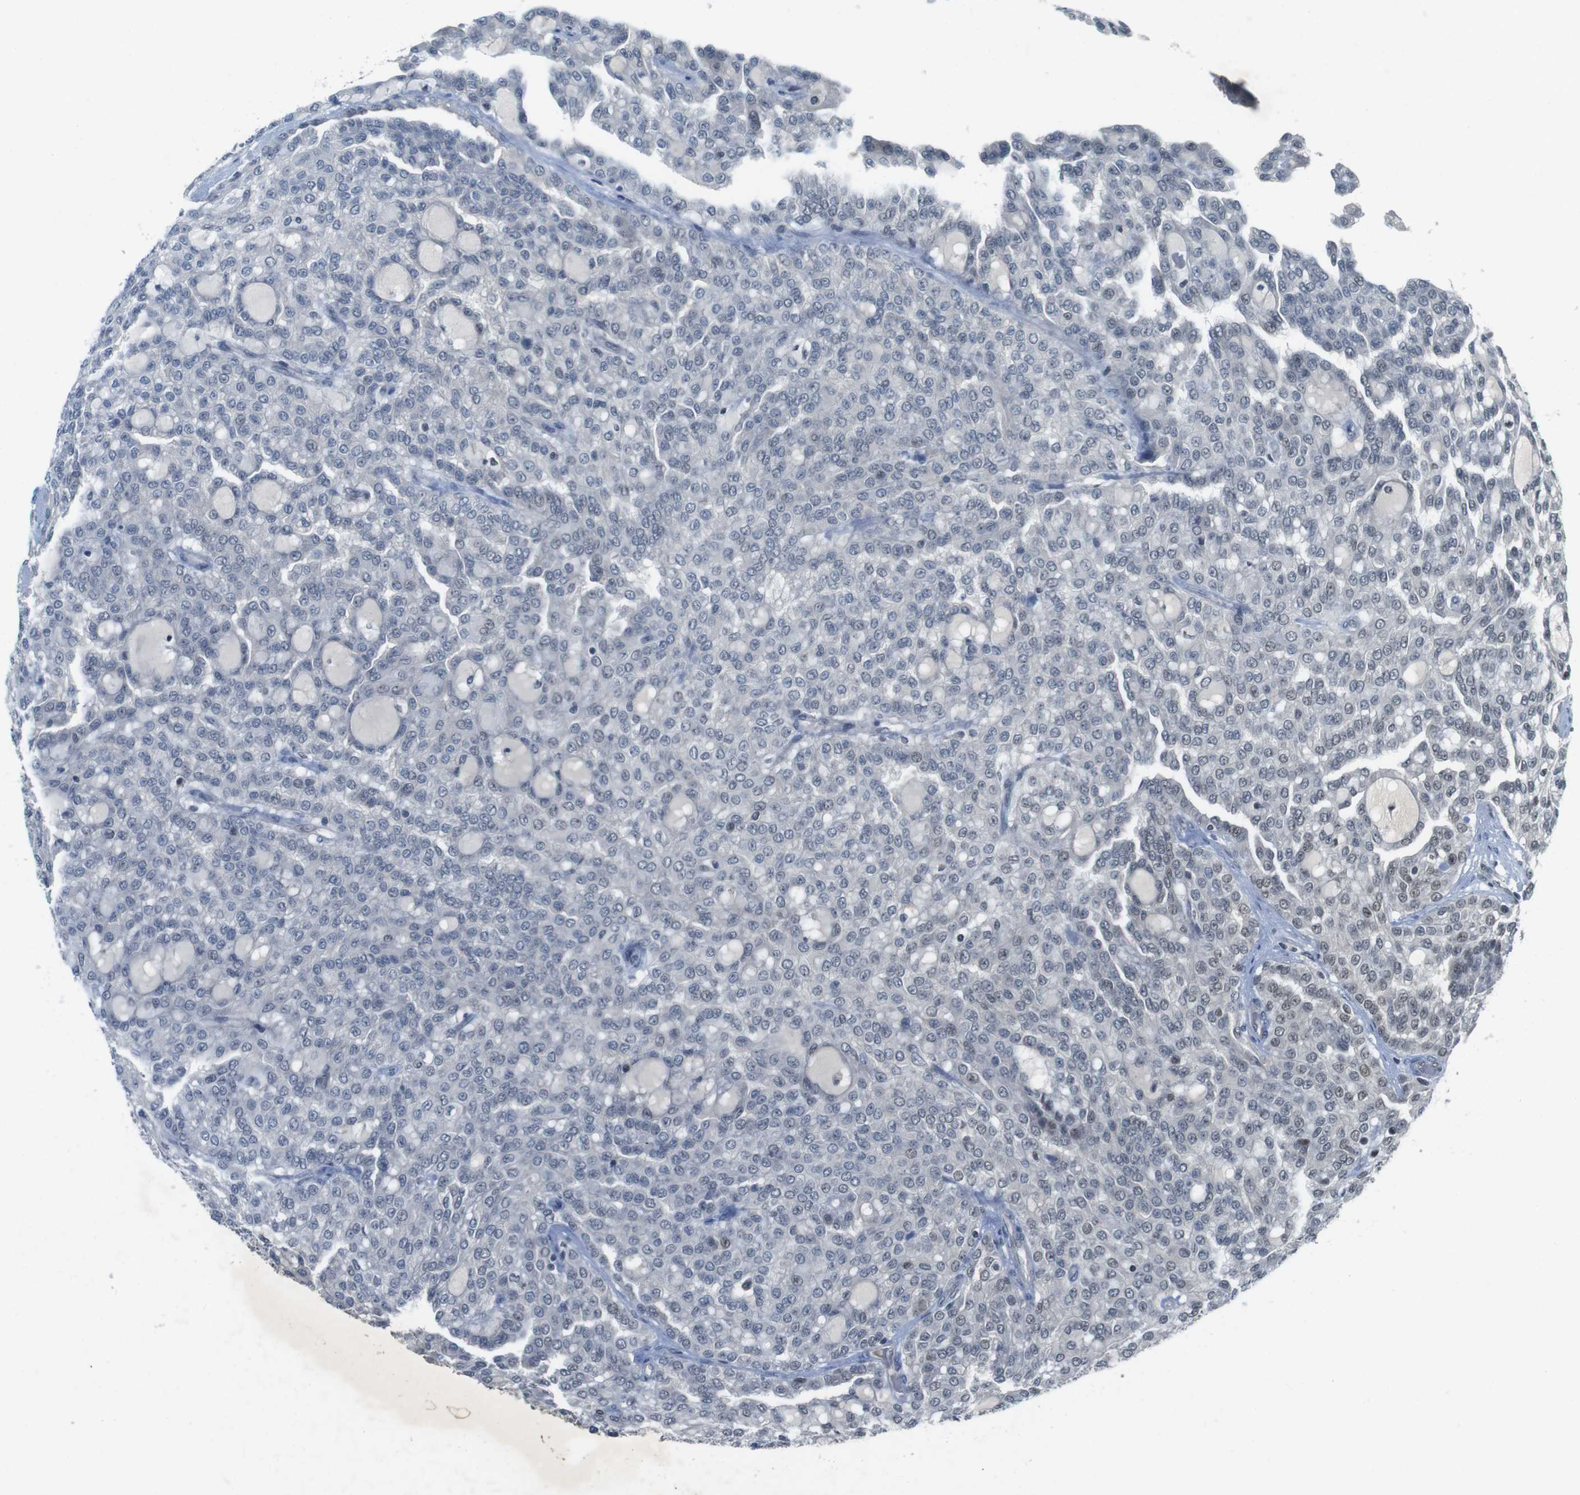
{"staining": {"intensity": "weak", "quantity": "<25%", "location": "nuclear"}, "tissue": "renal cancer", "cell_type": "Tumor cells", "image_type": "cancer", "snomed": [{"axis": "morphology", "description": "Adenocarcinoma, NOS"}, {"axis": "topography", "description": "Kidney"}], "caption": "Adenocarcinoma (renal) stained for a protein using immunohistochemistry shows no expression tumor cells.", "gene": "MAPKAPK5", "patient": {"sex": "male", "age": 63}}